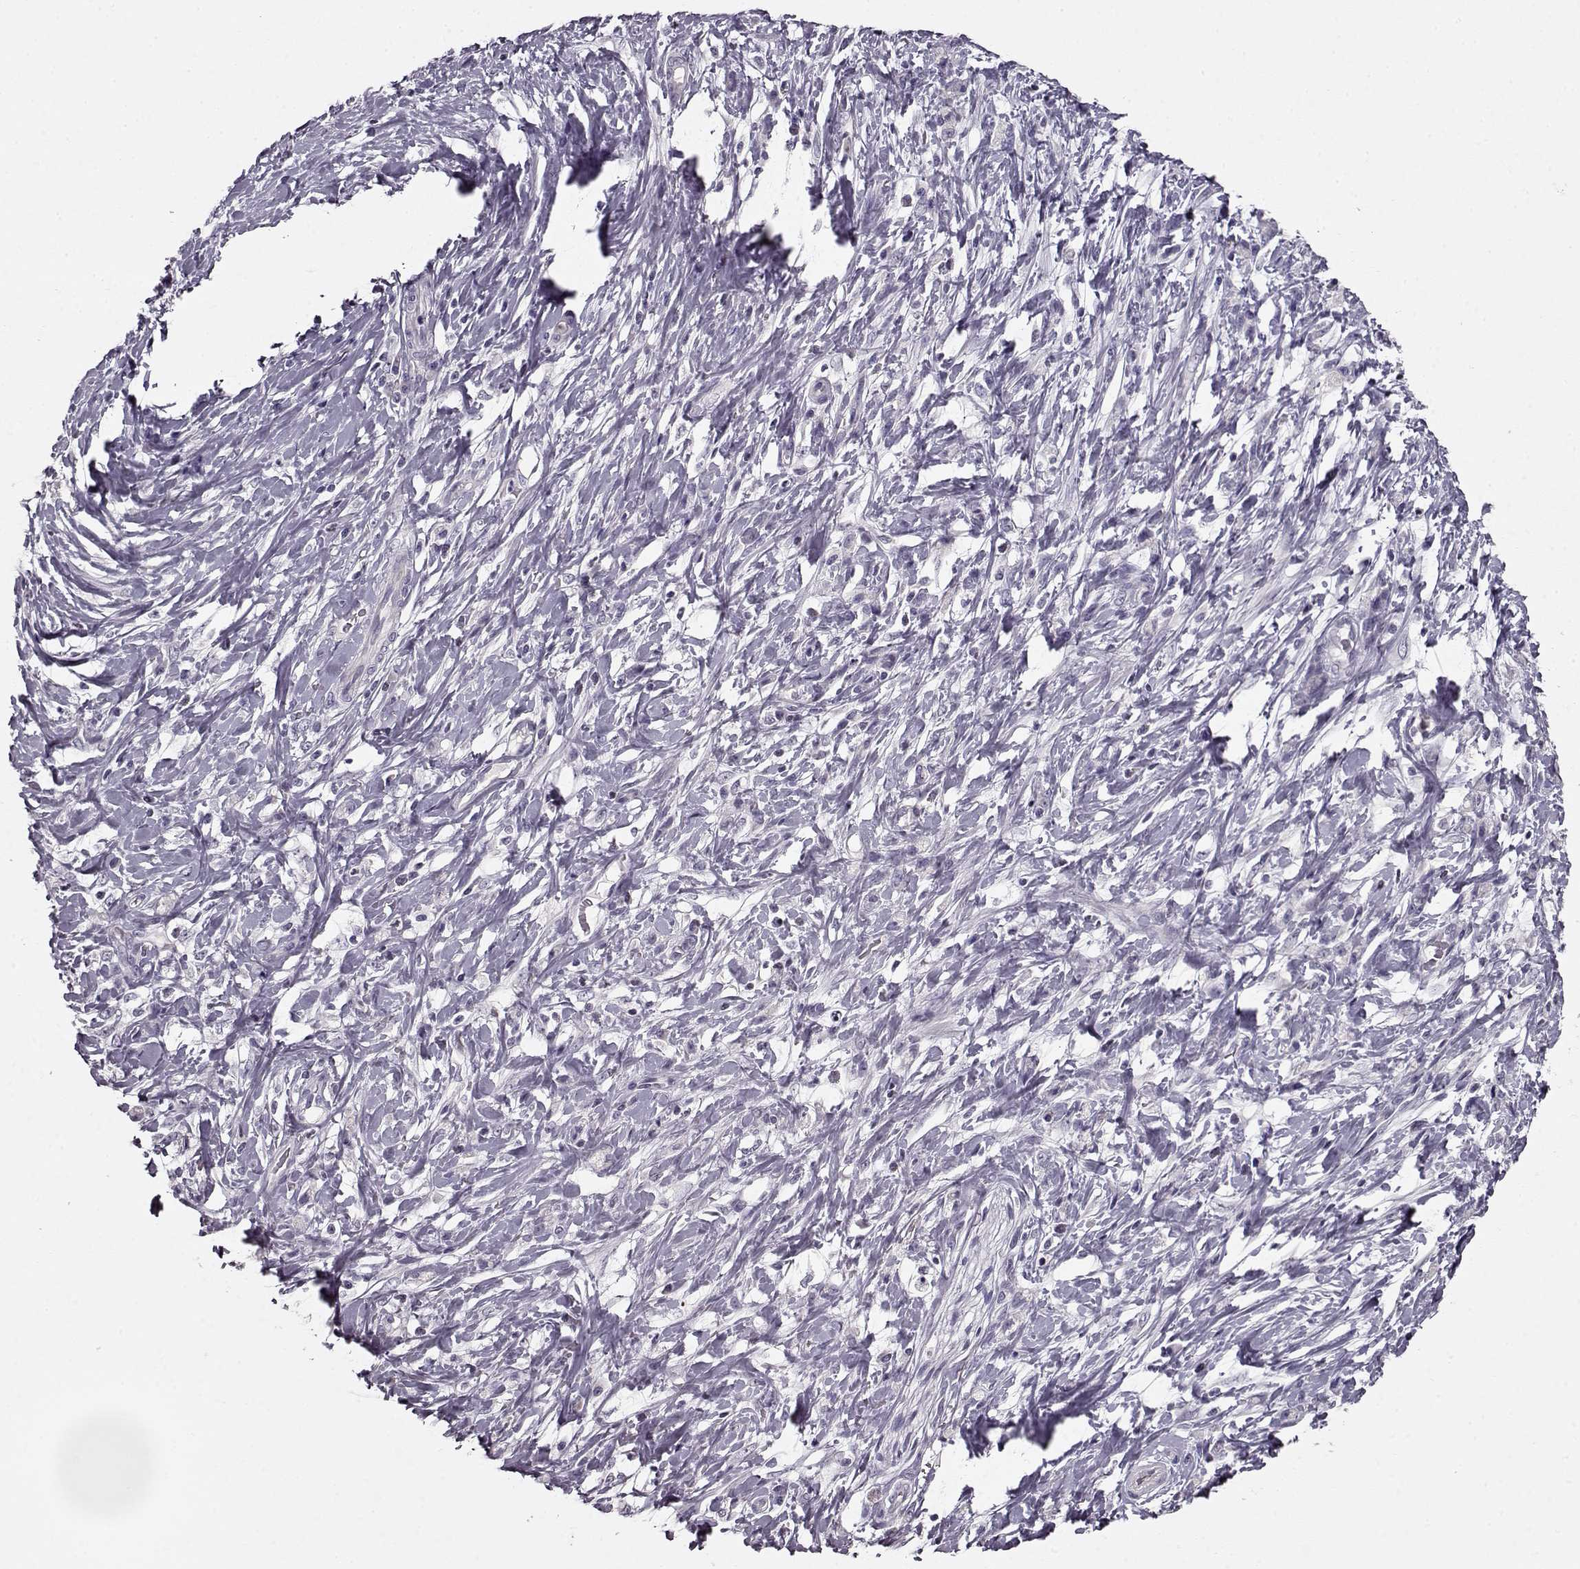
{"staining": {"intensity": "negative", "quantity": "none", "location": "none"}, "tissue": "stomach cancer", "cell_type": "Tumor cells", "image_type": "cancer", "snomed": [{"axis": "morphology", "description": "Adenocarcinoma, NOS"}, {"axis": "topography", "description": "Stomach"}], "caption": "Immunohistochemical staining of adenocarcinoma (stomach) displays no significant positivity in tumor cells.", "gene": "RP1L1", "patient": {"sex": "female", "age": 84}}